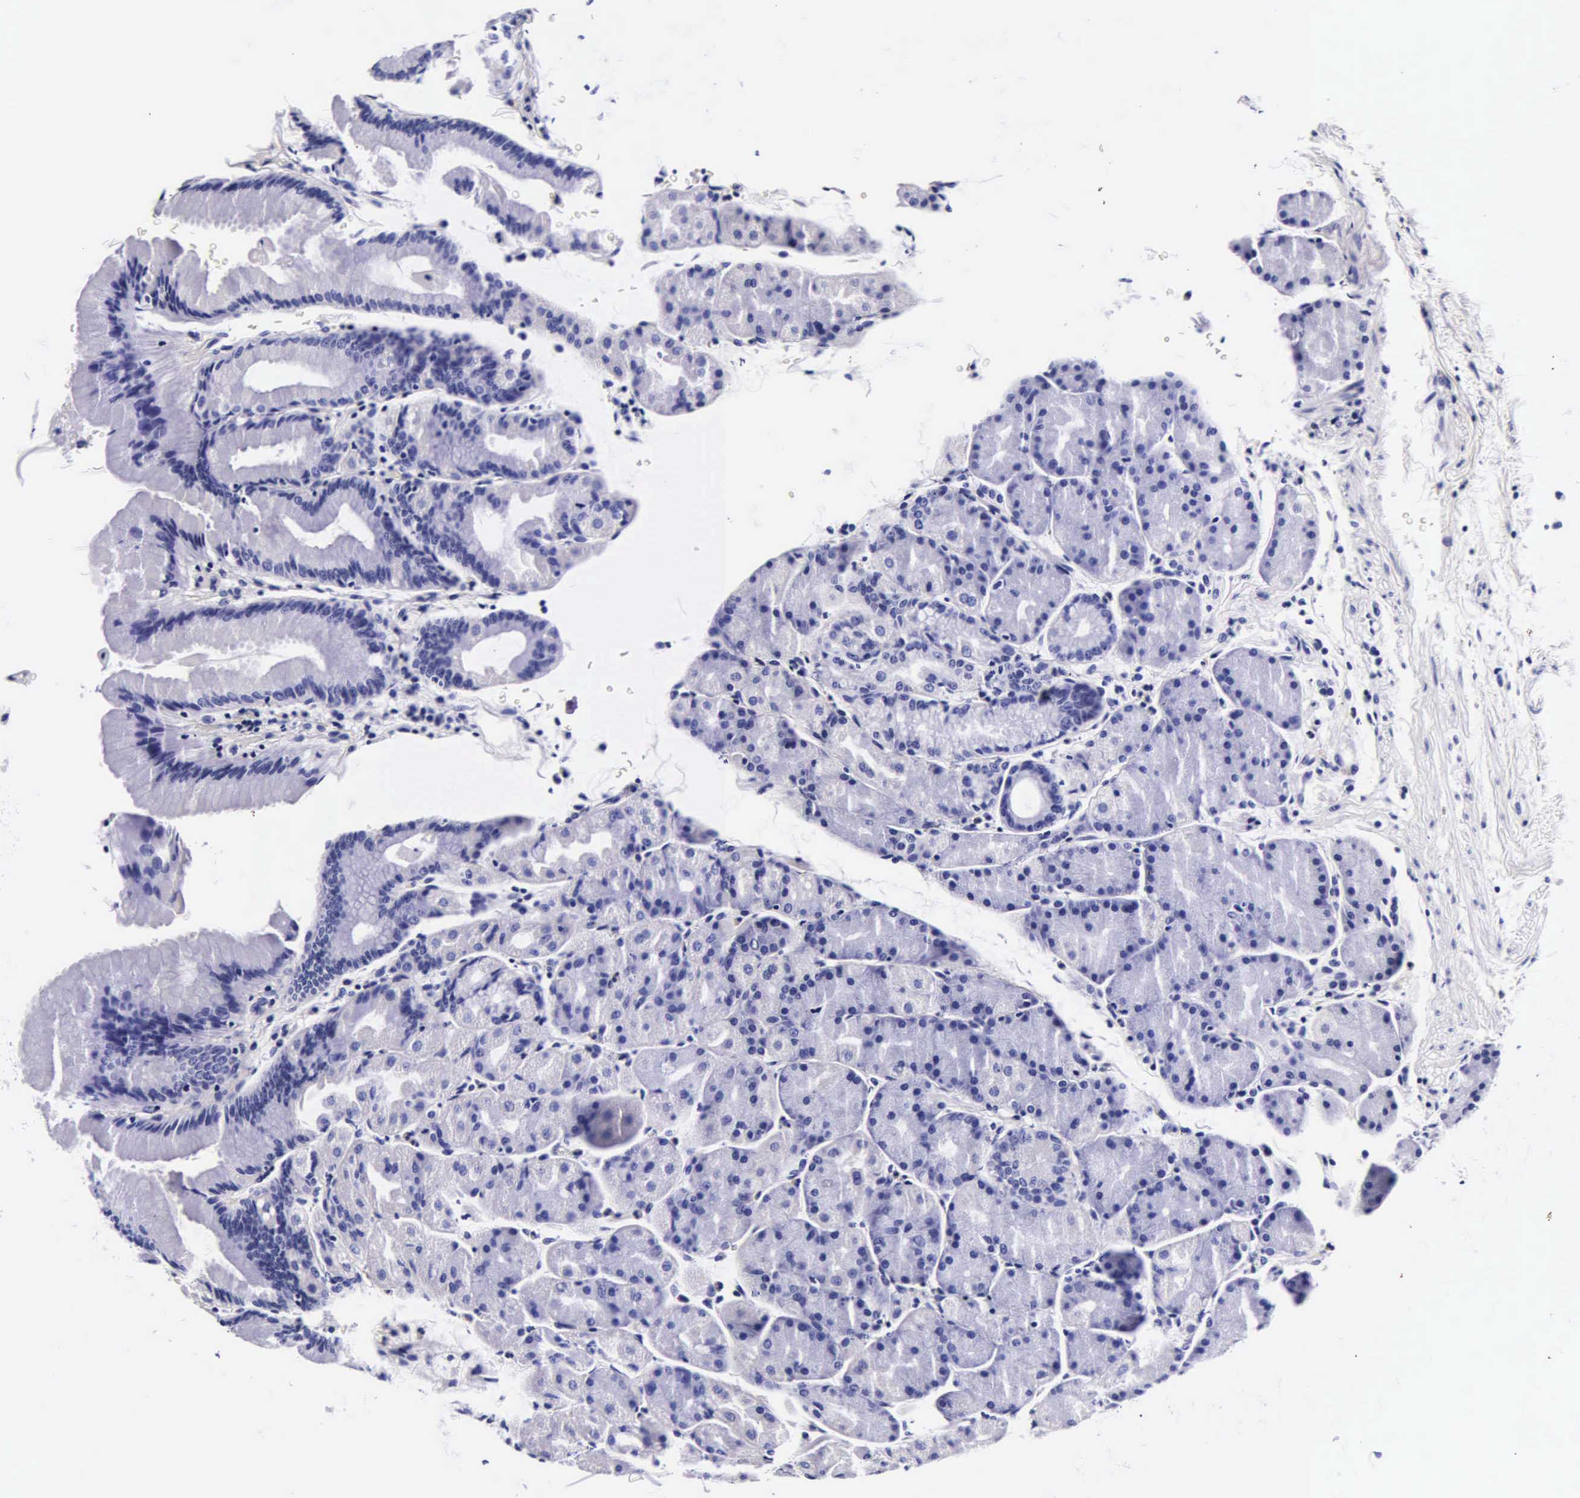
{"staining": {"intensity": "negative", "quantity": "none", "location": "none"}, "tissue": "stomach", "cell_type": "Glandular cells", "image_type": "normal", "snomed": [{"axis": "morphology", "description": "Normal tissue, NOS"}, {"axis": "topography", "description": "Stomach, upper"}], "caption": "IHC micrograph of normal stomach: human stomach stained with DAB reveals no significant protein staining in glandular cells.", "gene": "DGCR2", "patient": {"sex": "male", "age": 57}}